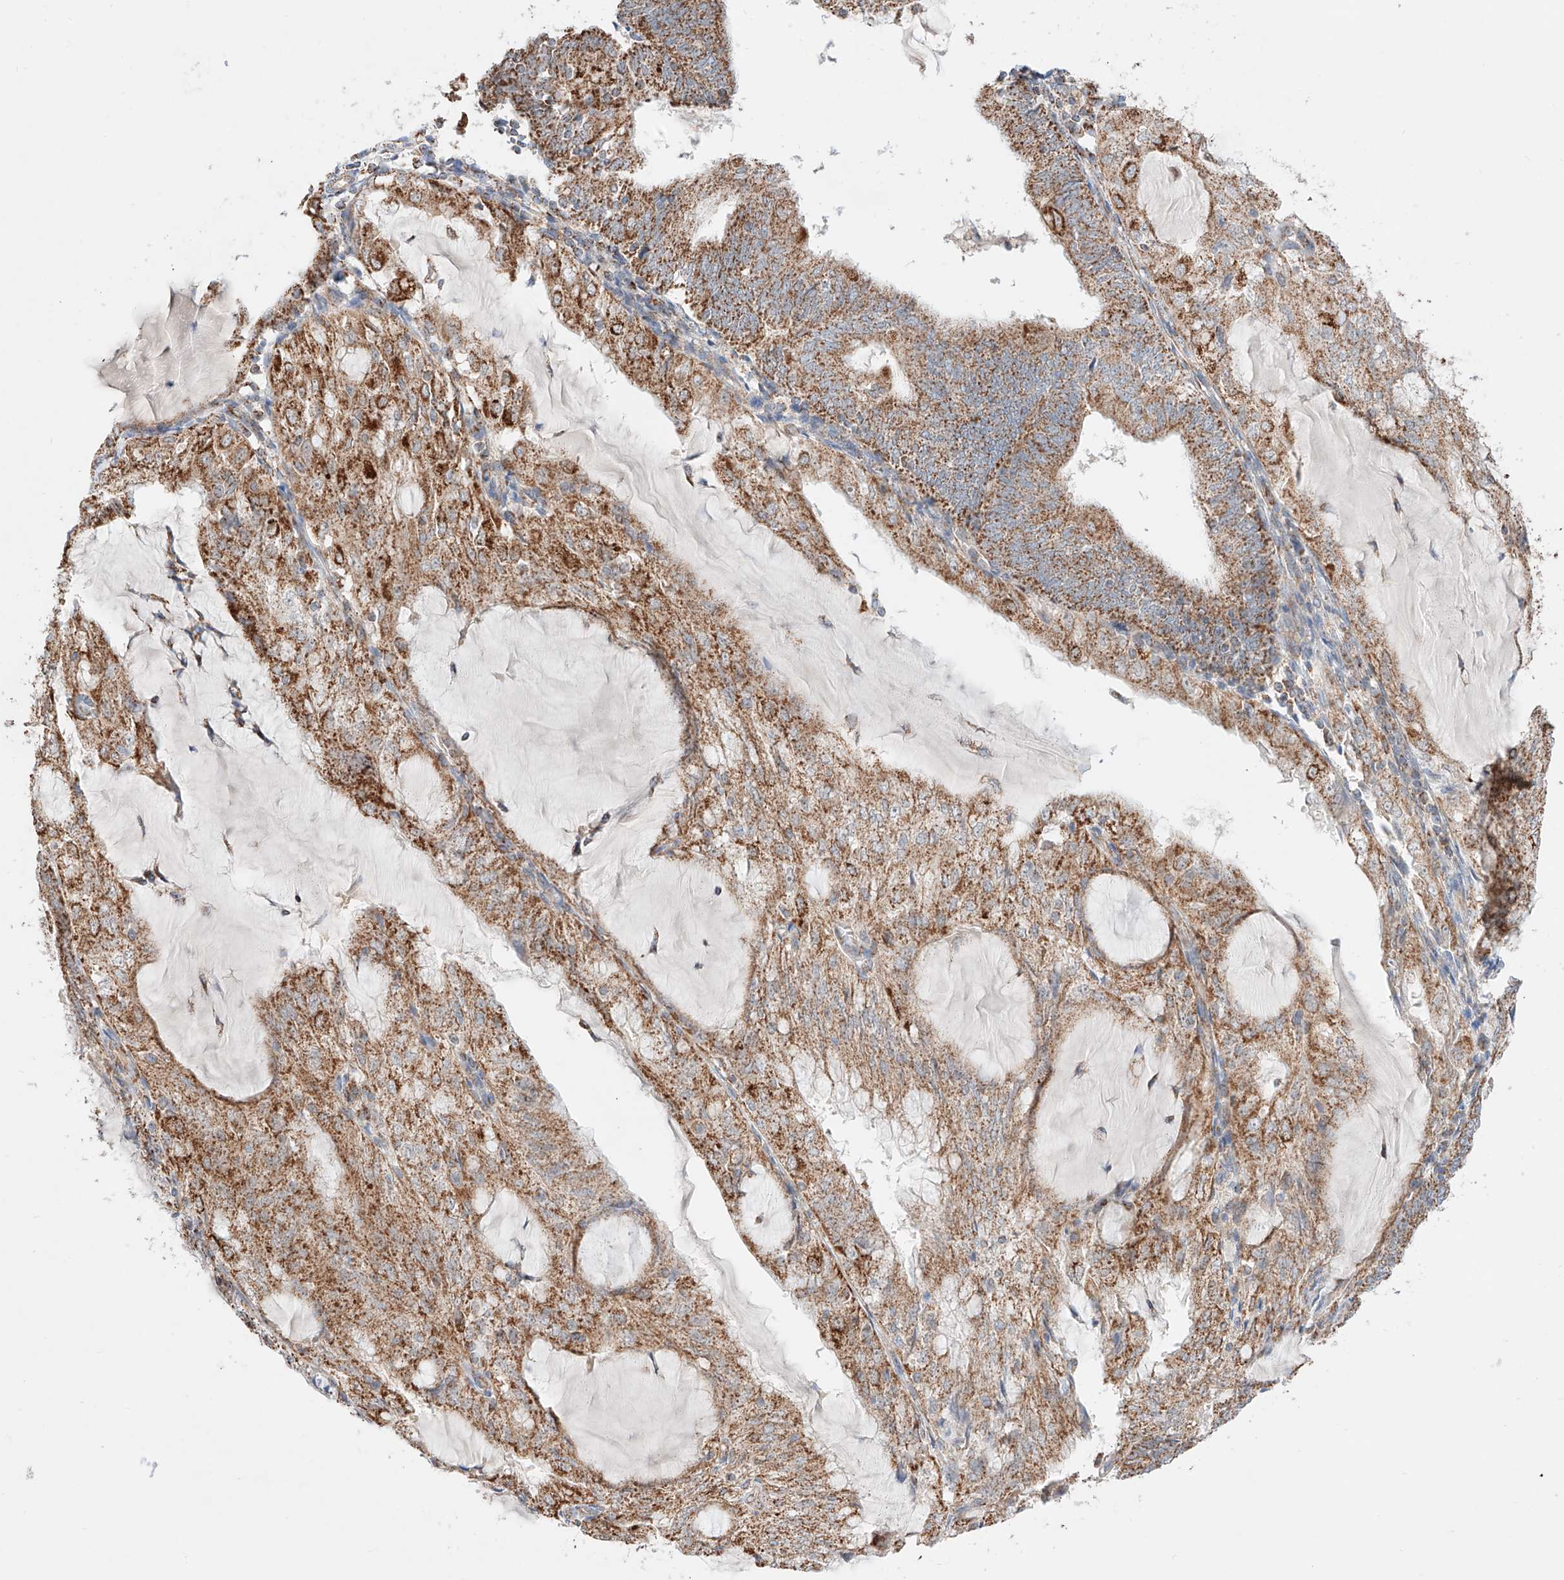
{"staining": {"intensity": "moderate", "quantity": ">75%", "location": "cytoplasmic/membranous"}, "tissue": "endometrial cancer", "cell_type": "Tumor cells", "image_type": "cancer", "snomed": [{"axis": "morphology", "description": "Adenocarcinoma, NOS"}, {"axis": "topography", "description": "Endometrium"}], "caption": "The photomicrograph displays a brown stain indicating the presence of a protein in the cytoplasmic/membranous of tumor cells in adenocarcinoma (endometrial). The staining is performed using DAB (3,3'-diaminobenzidine) brown chromogen to label protein expression. The nuclei are counter-stained blue using hematoxylin.", "gene": "KTI12", "patient": {"sex": "female", "age": 81}}